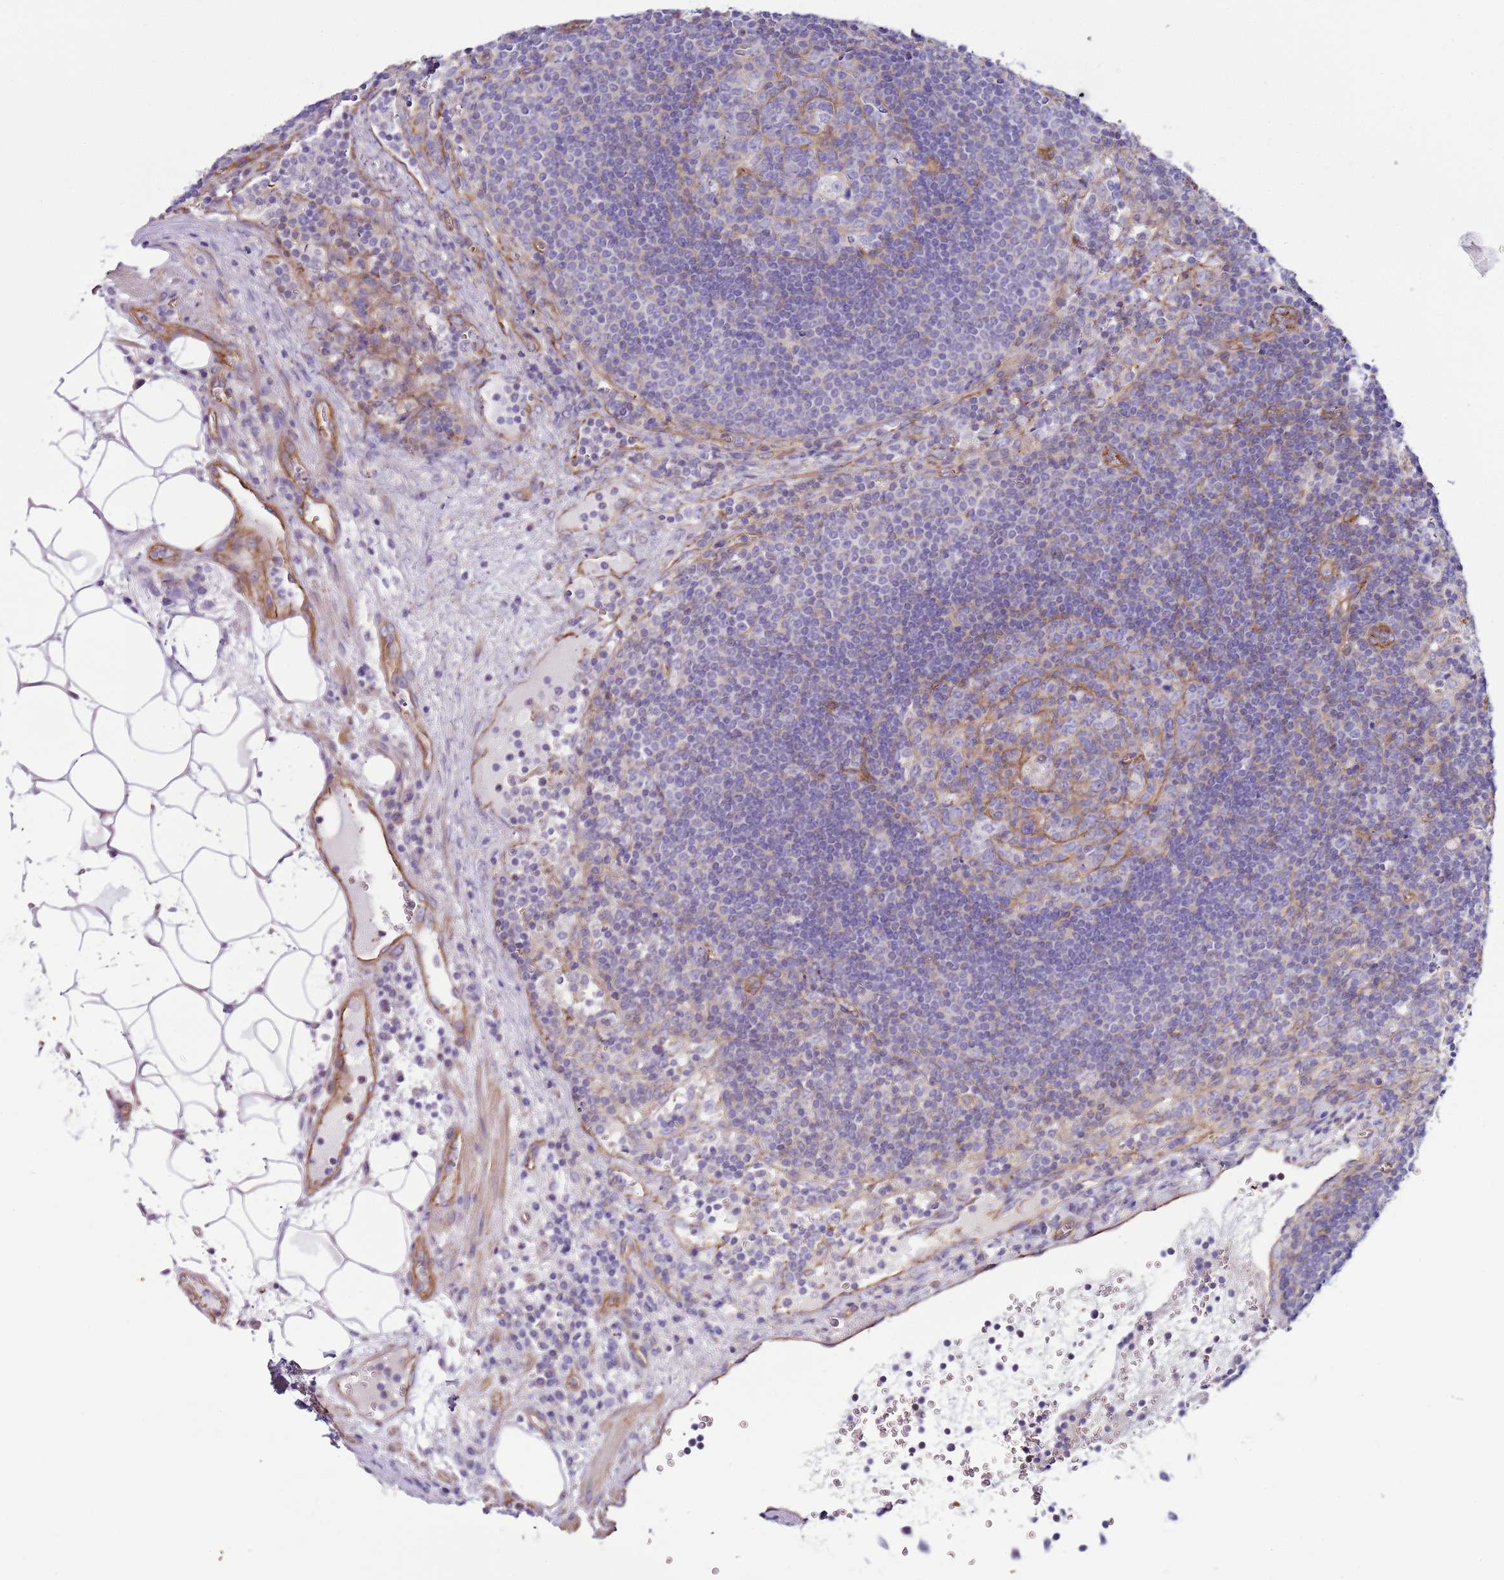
{"staining": {"intensity": "negative", "quantity": "none", "location": "none"}, "tissue": "lymph node", "cell_type": "Germinal center cells", "image_type": "normal", "snomed": [{"axis": "morphology", "description": "Normal tissue, NOS"}, {"axis": "topography", "description": "Lymph node"}], "caption": "A photomicrograph of human lymph node is negative for staining in germinal center cells. (DAB immunohistochemistry, high magnification).", "gene": "GFRAL", "patient": {"sex": "male", "age": 58}}